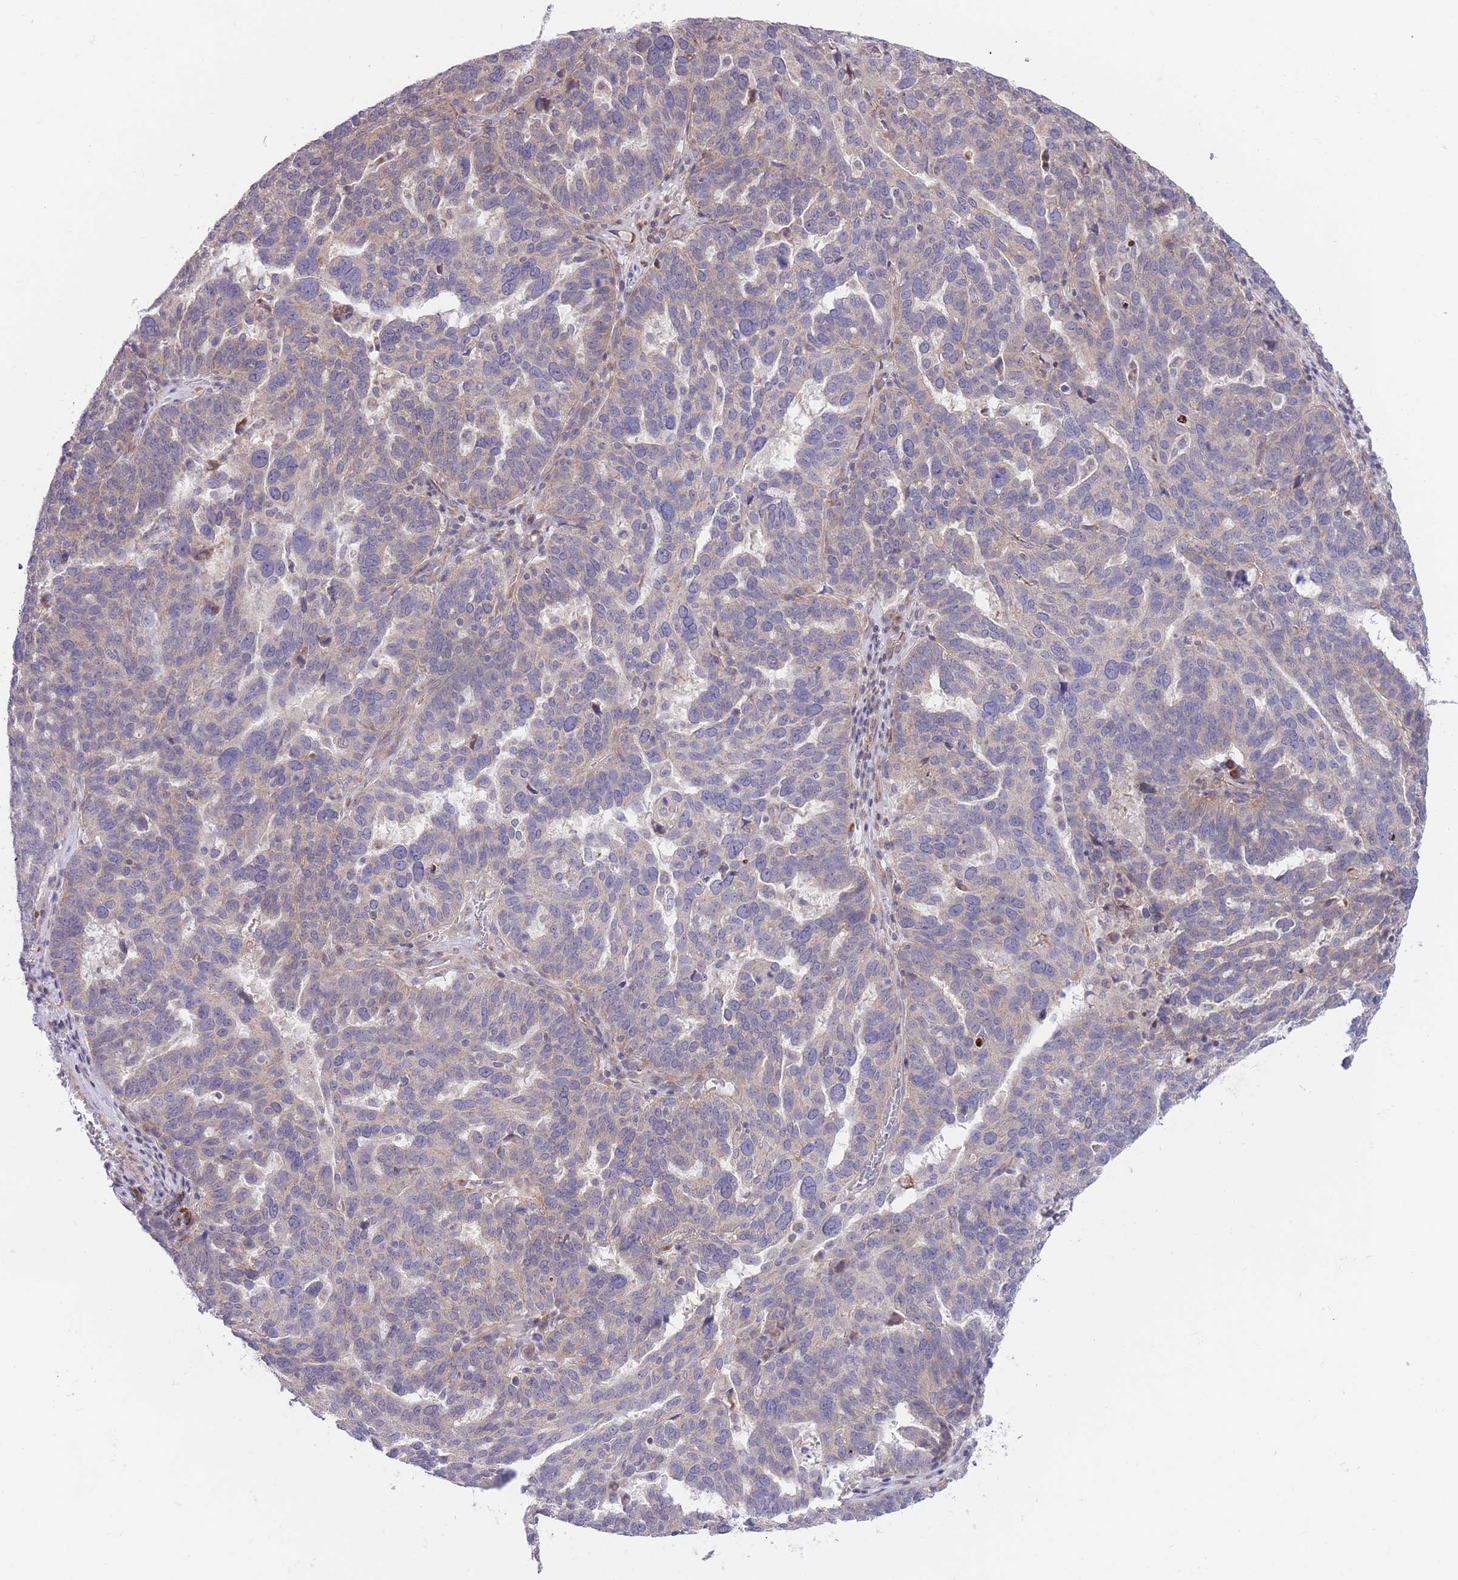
{"staining": {"intensity": "weak", "quantity": "<25%", "location": "cytoplasmic/membranous"}, "tissue": "ovarian cancer", "cell_type": "Tumor cells", "image_type": "cancer", "snomed": [{"axis": "morphology", "description": "Cystadenocarcinoma, serous, NOS"}, {"axis": "topography", "description": "Ovary"}], "caption": "DAB (3,3'-diaminobenzidine) immunohistochemical staining of human serous cystadenocarcinoma (ovarian) exhibits no significant staining in tumor cells.", "gene": "BOLA2B", "patient": {"sex": "female", "age": 59}}